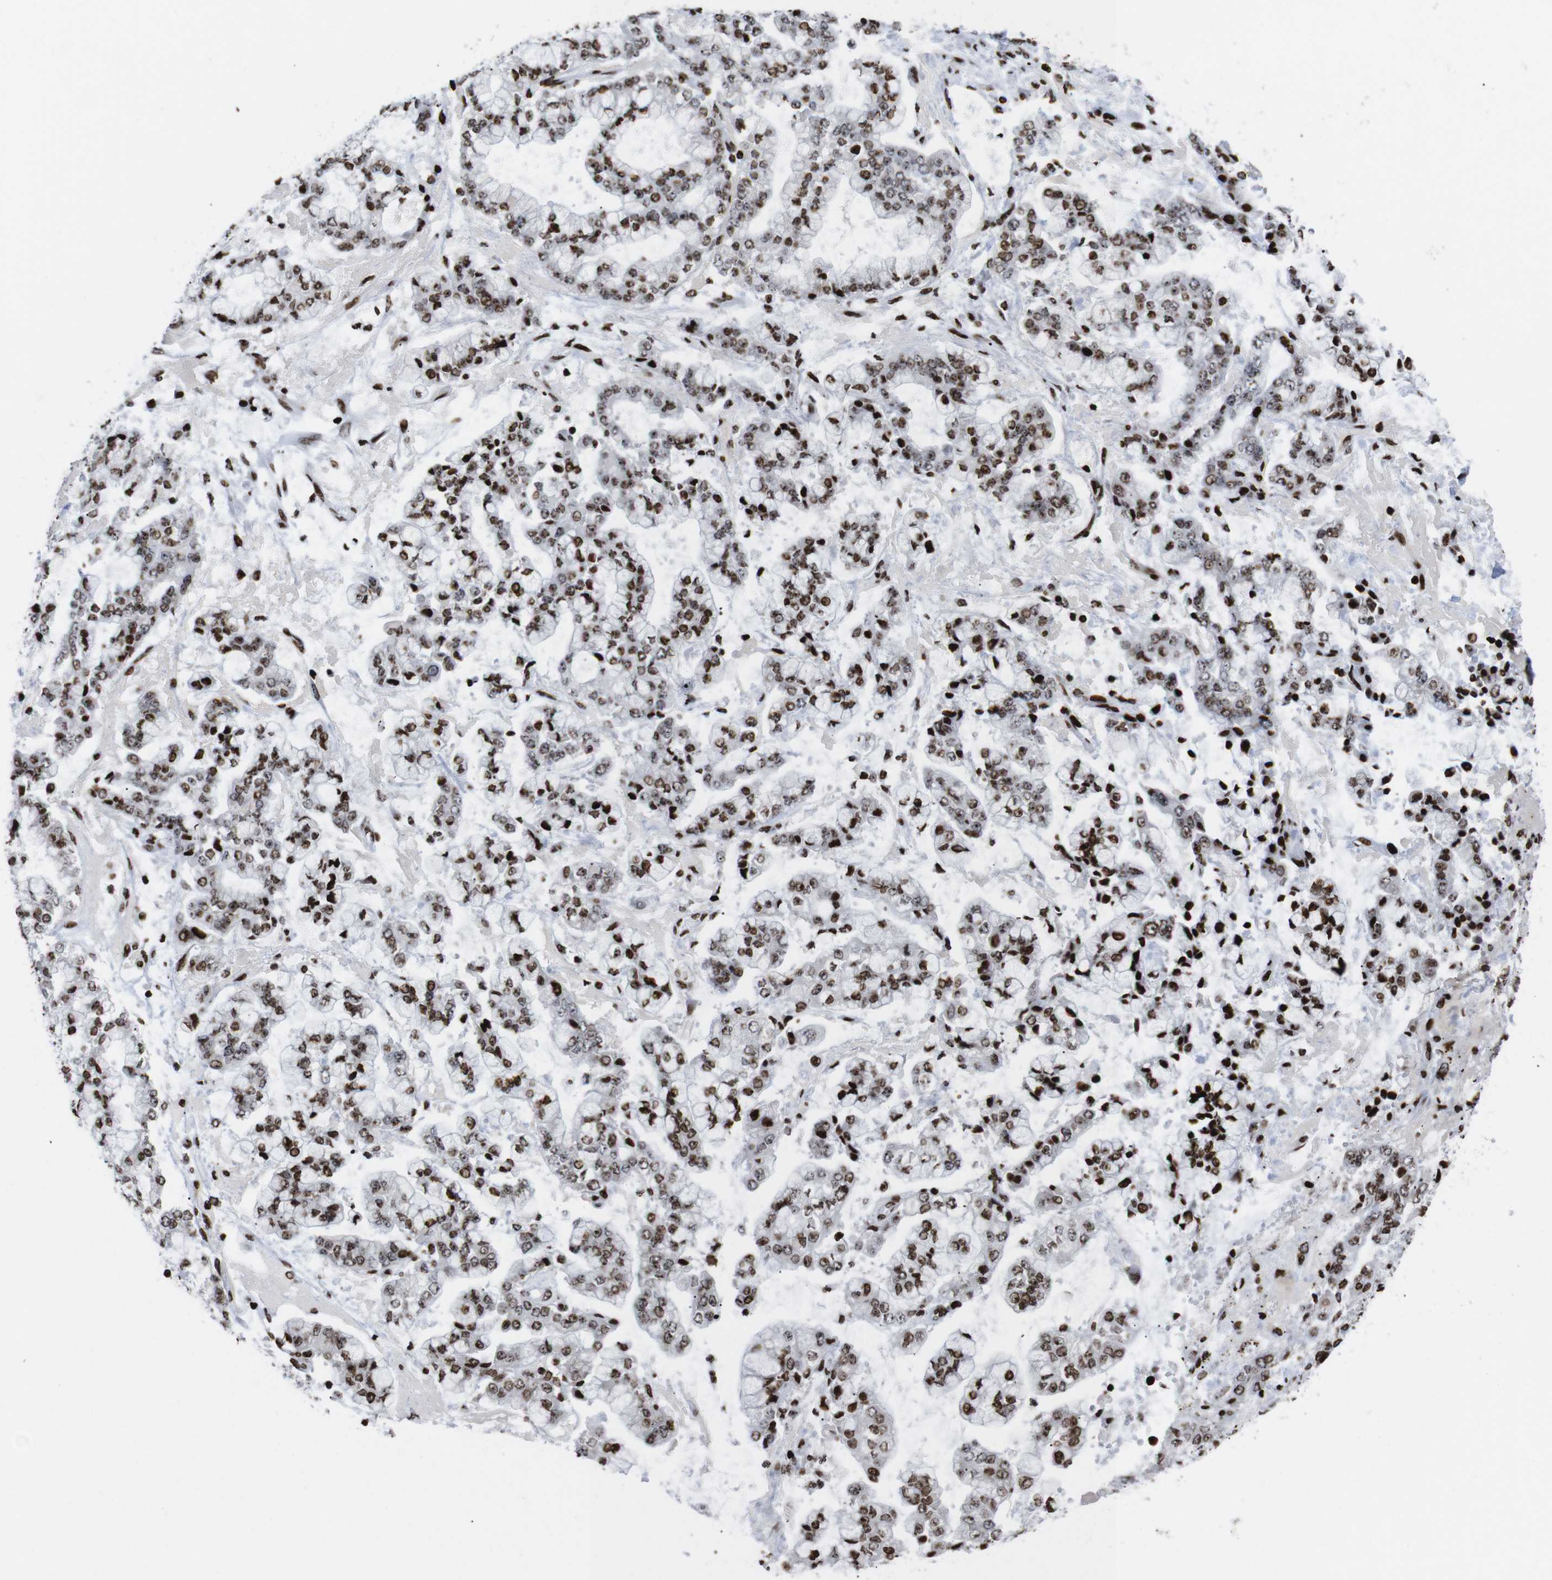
{"staining": {"intensity": "moderate", "quantity": ">75%", "location": "nuclear"}, "tissue": "stomach cancer", "cell_type": "Tumor cells", "image_type": "cancer", "snomed": [{"axis": "morphology", "description": "Adenocarcinoma, NOS"}, {"axis": "topography", "description": "Stomach"}], "caption": "This micrograph exhibits IHC staining of stomach adenocarcinoma, with medium moderate nuclear expression in approximately >75% of tumor cells.", "gene": "H1-4", "patient": {"sex": "male", "age": 76}}